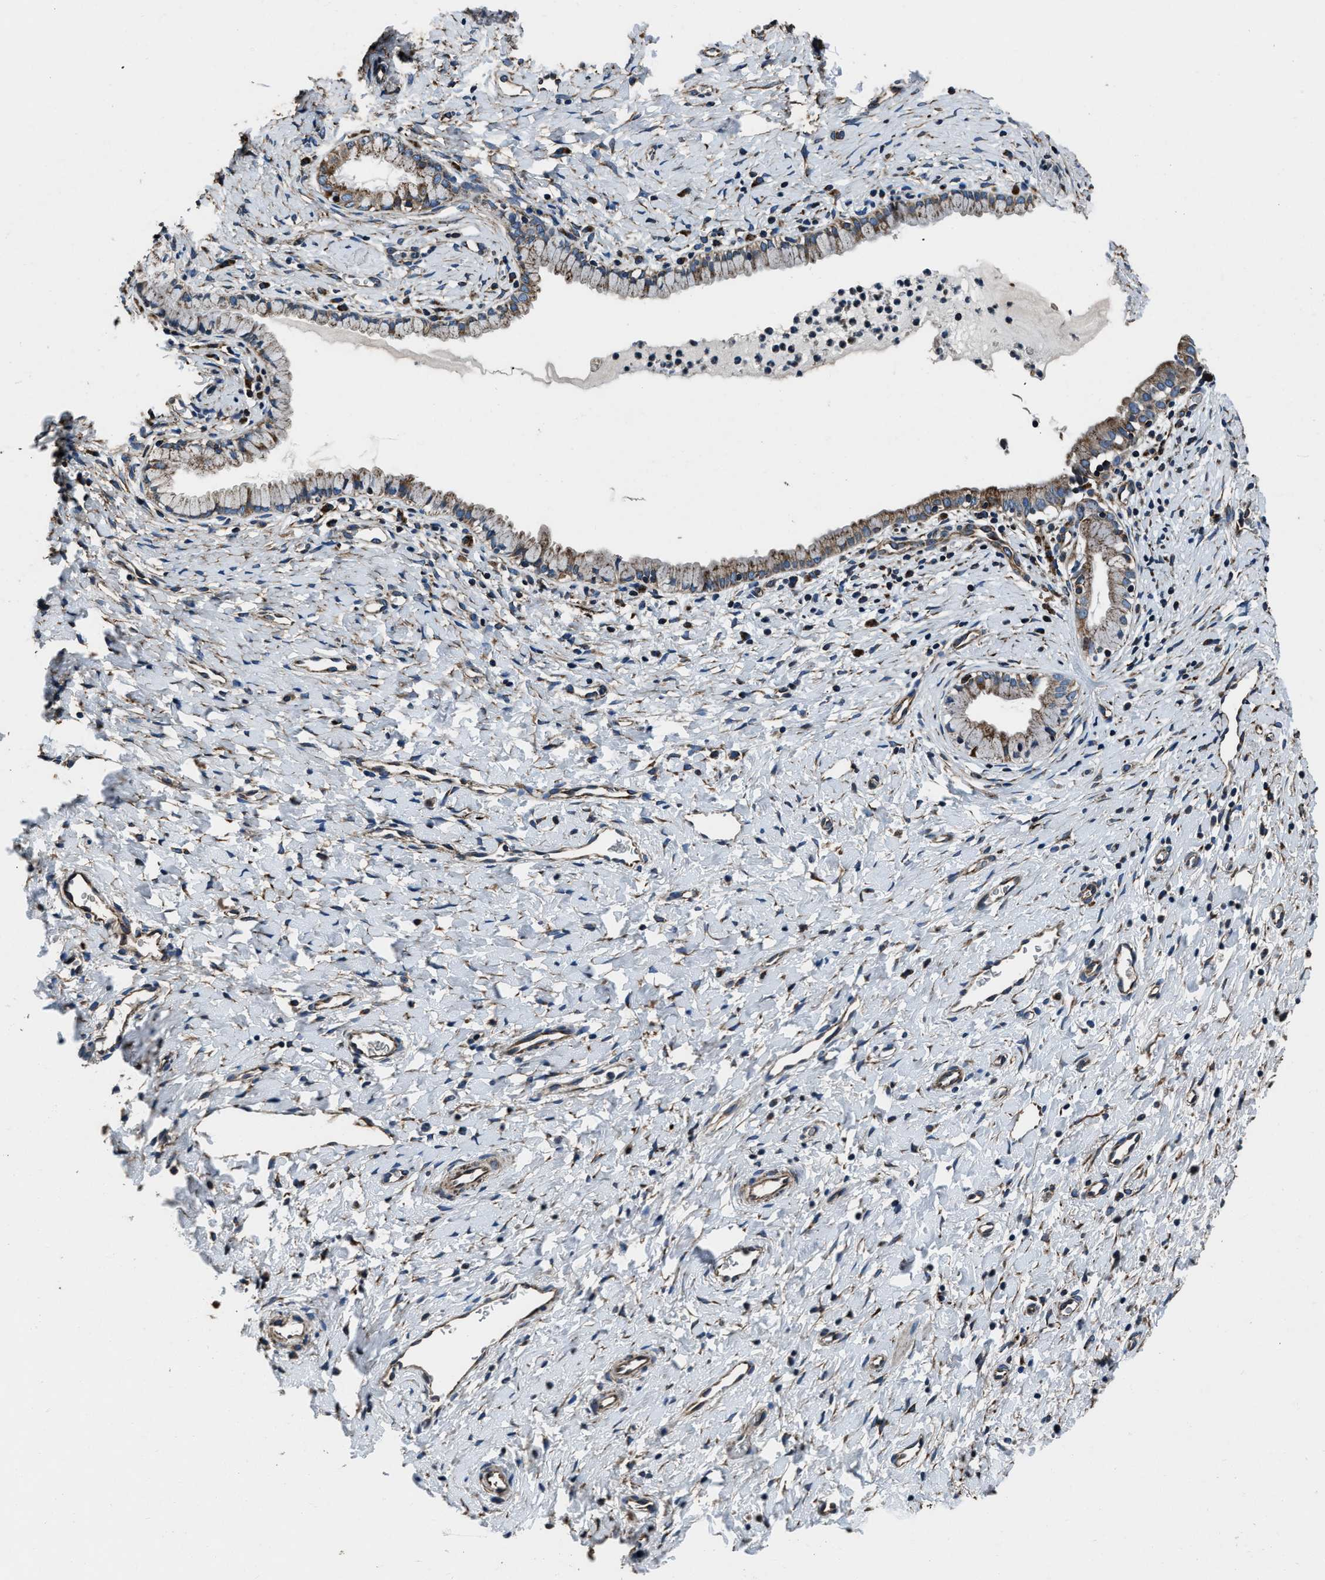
{"staining": {"intensity": "weak", "quantity": "25%-75%", "location": "cytoplasmic/membranous"}, "tissue": "cervix", "cell_type": "Glandular cells", "image_type": "normal", "snomed": [{"axis": "morphology", "description": "Normal tissue, NOS"}, {"axis": "topography", "description": "Cervix"}], "caption": "Protein analysis of benign cervix demonstrates weak cytoplasmic/membranous staining in about 25%-75% of glandular cells.", "gene": "OGDH", "patient": {"sex": "female", "age": 72}}